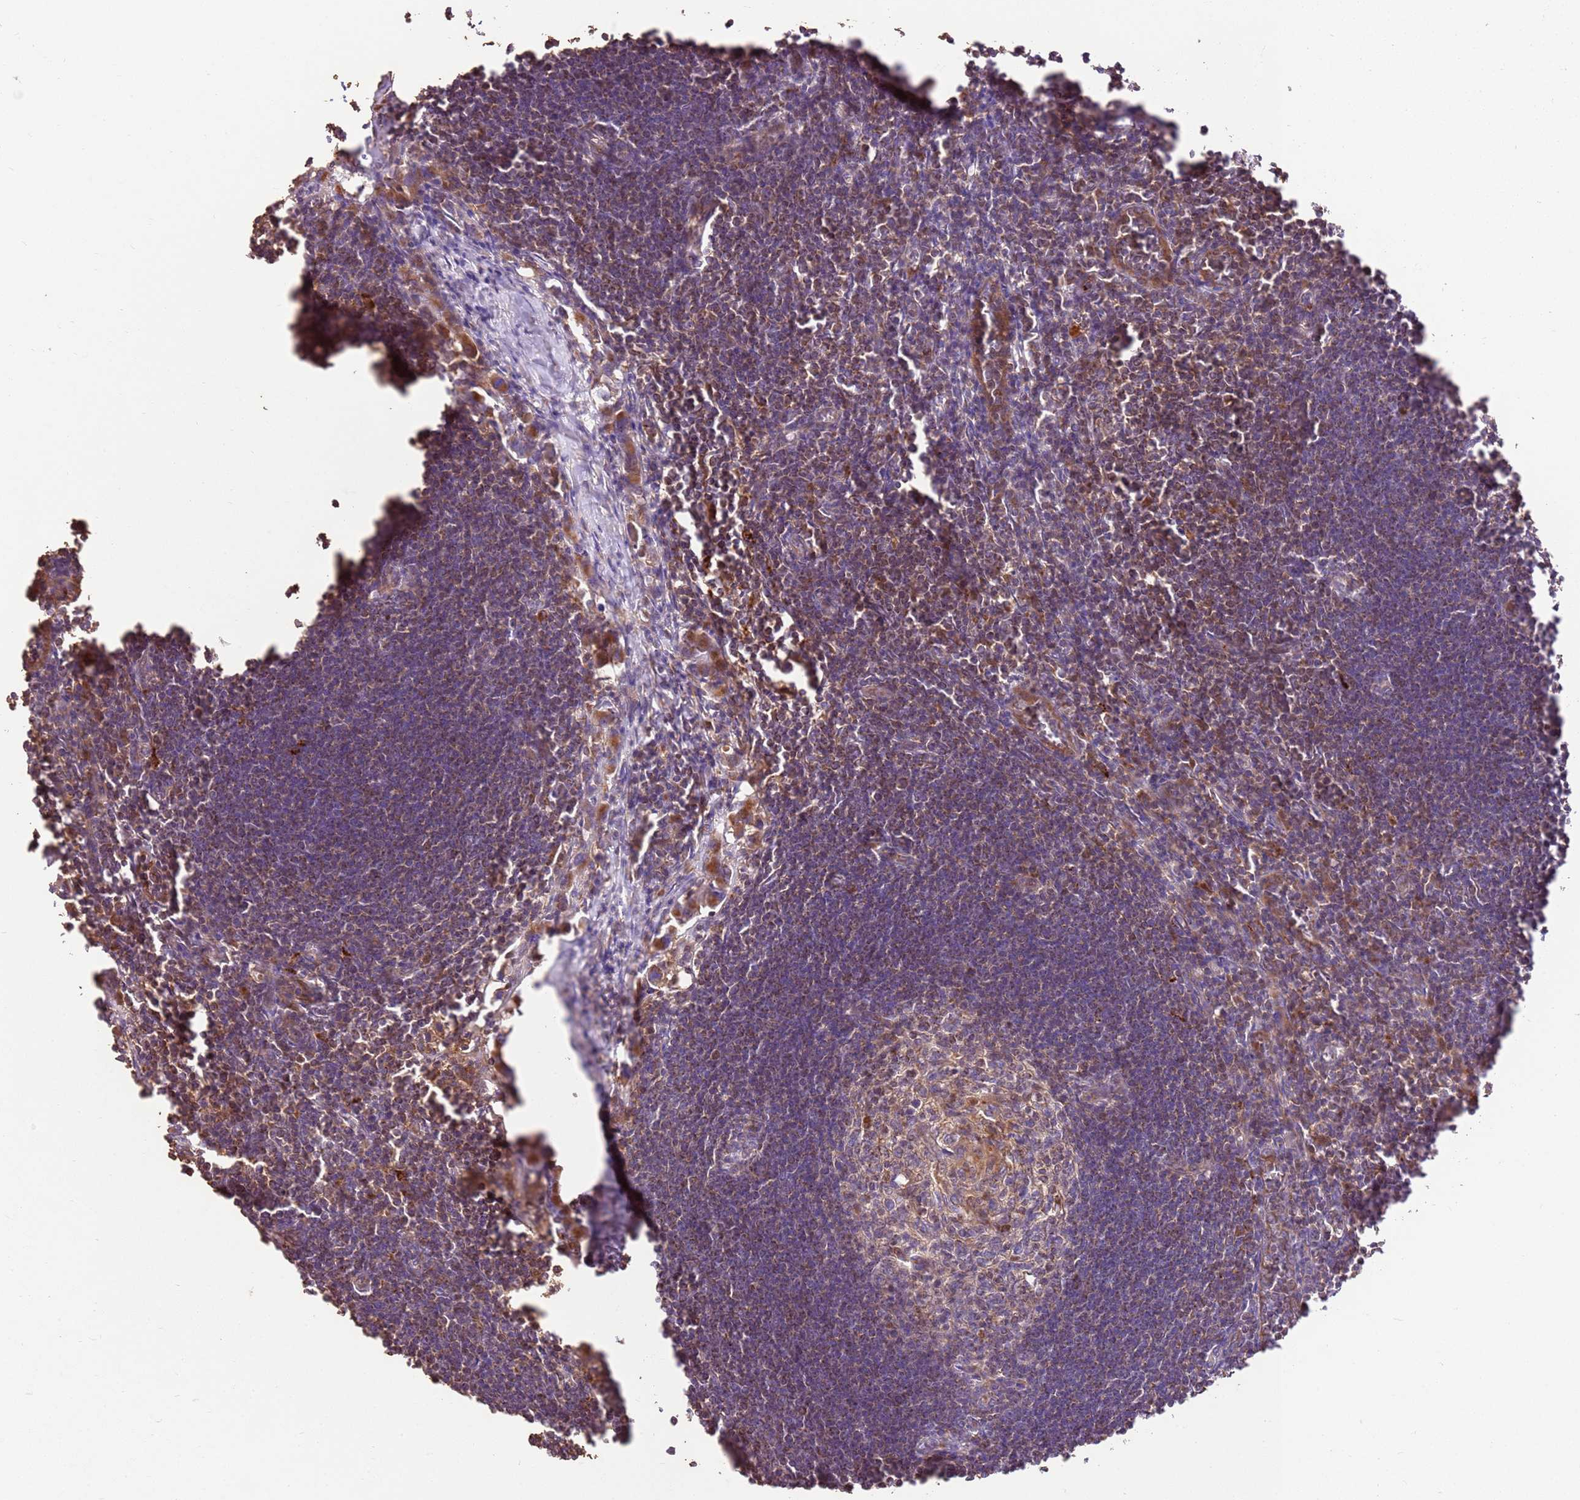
{"staining": {"intensity": "weak", "quantity": "<25%", "location": "cytoplasmic/membranous"}, "tissue": "lymph node", "cell_type": "Germinal center cells", "image_type": "normal", "snomed": [{"axis": "morphology", "description": "Normal tissue, NOS"}, {"axis": "morphology", "description": "Malignant melanoma, Metastatic site"}, {"axis": "topography", "description": "Lymph node"}], "caption": "Immunohistochemical staining of benign lymph node reveals no significant expression in germinal center cells.", "gene": "LRRC28", "patient": {"sex": "male", "age": 41}}